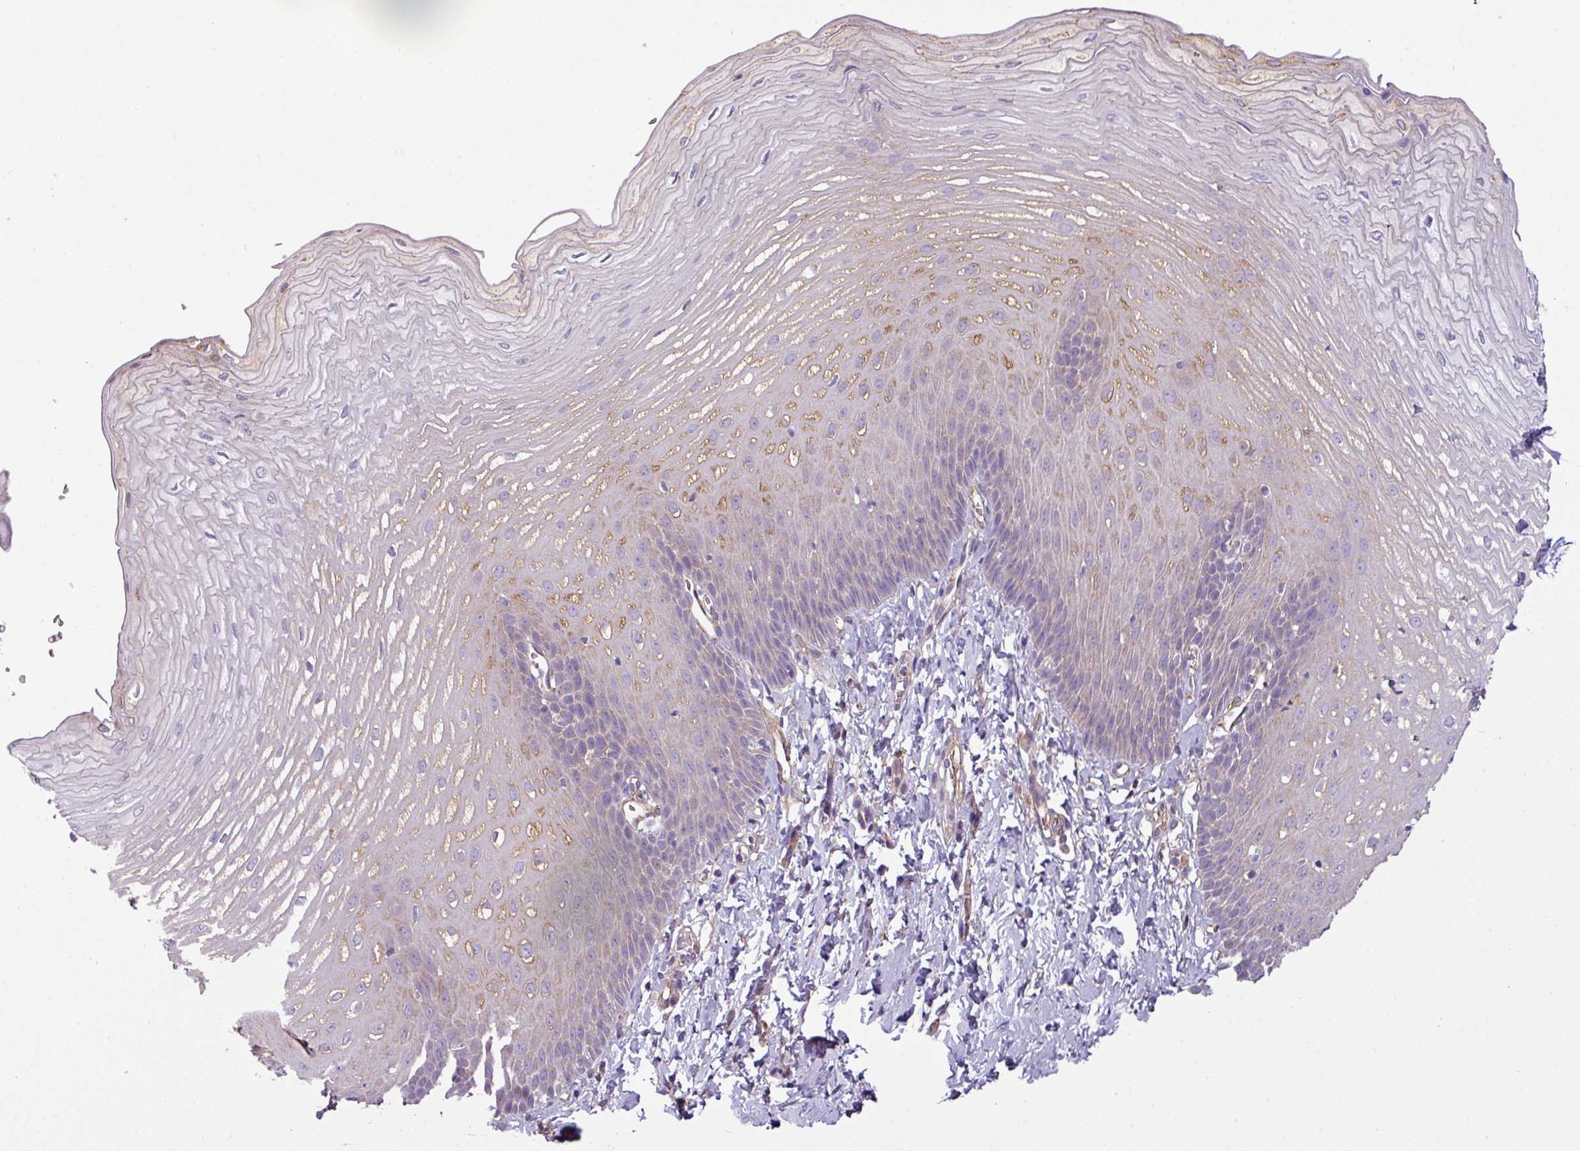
{"staining": {"intensity": "weak", "quantity": "<25%", "location": "cytoplasmic/membranous"}, "tissue": "esophagus", "cell_type": "Squamous epithelial cells", "image_type": "normal", "snomed": [{"axis": "morphology", "description": "Normal tissue, NOS"}, {"axis": "topography", "description": "Esophagus"}], "caption": "Immunohistochemistry of unremarkable esophagus demonstrates no expression in squamous epithelial cells. (DAB immunohistochemistry visualized using brightfield microscopy, high magnification).", "gene": "XNDC1N", "patient": {"sex": "male", "age": 70}}